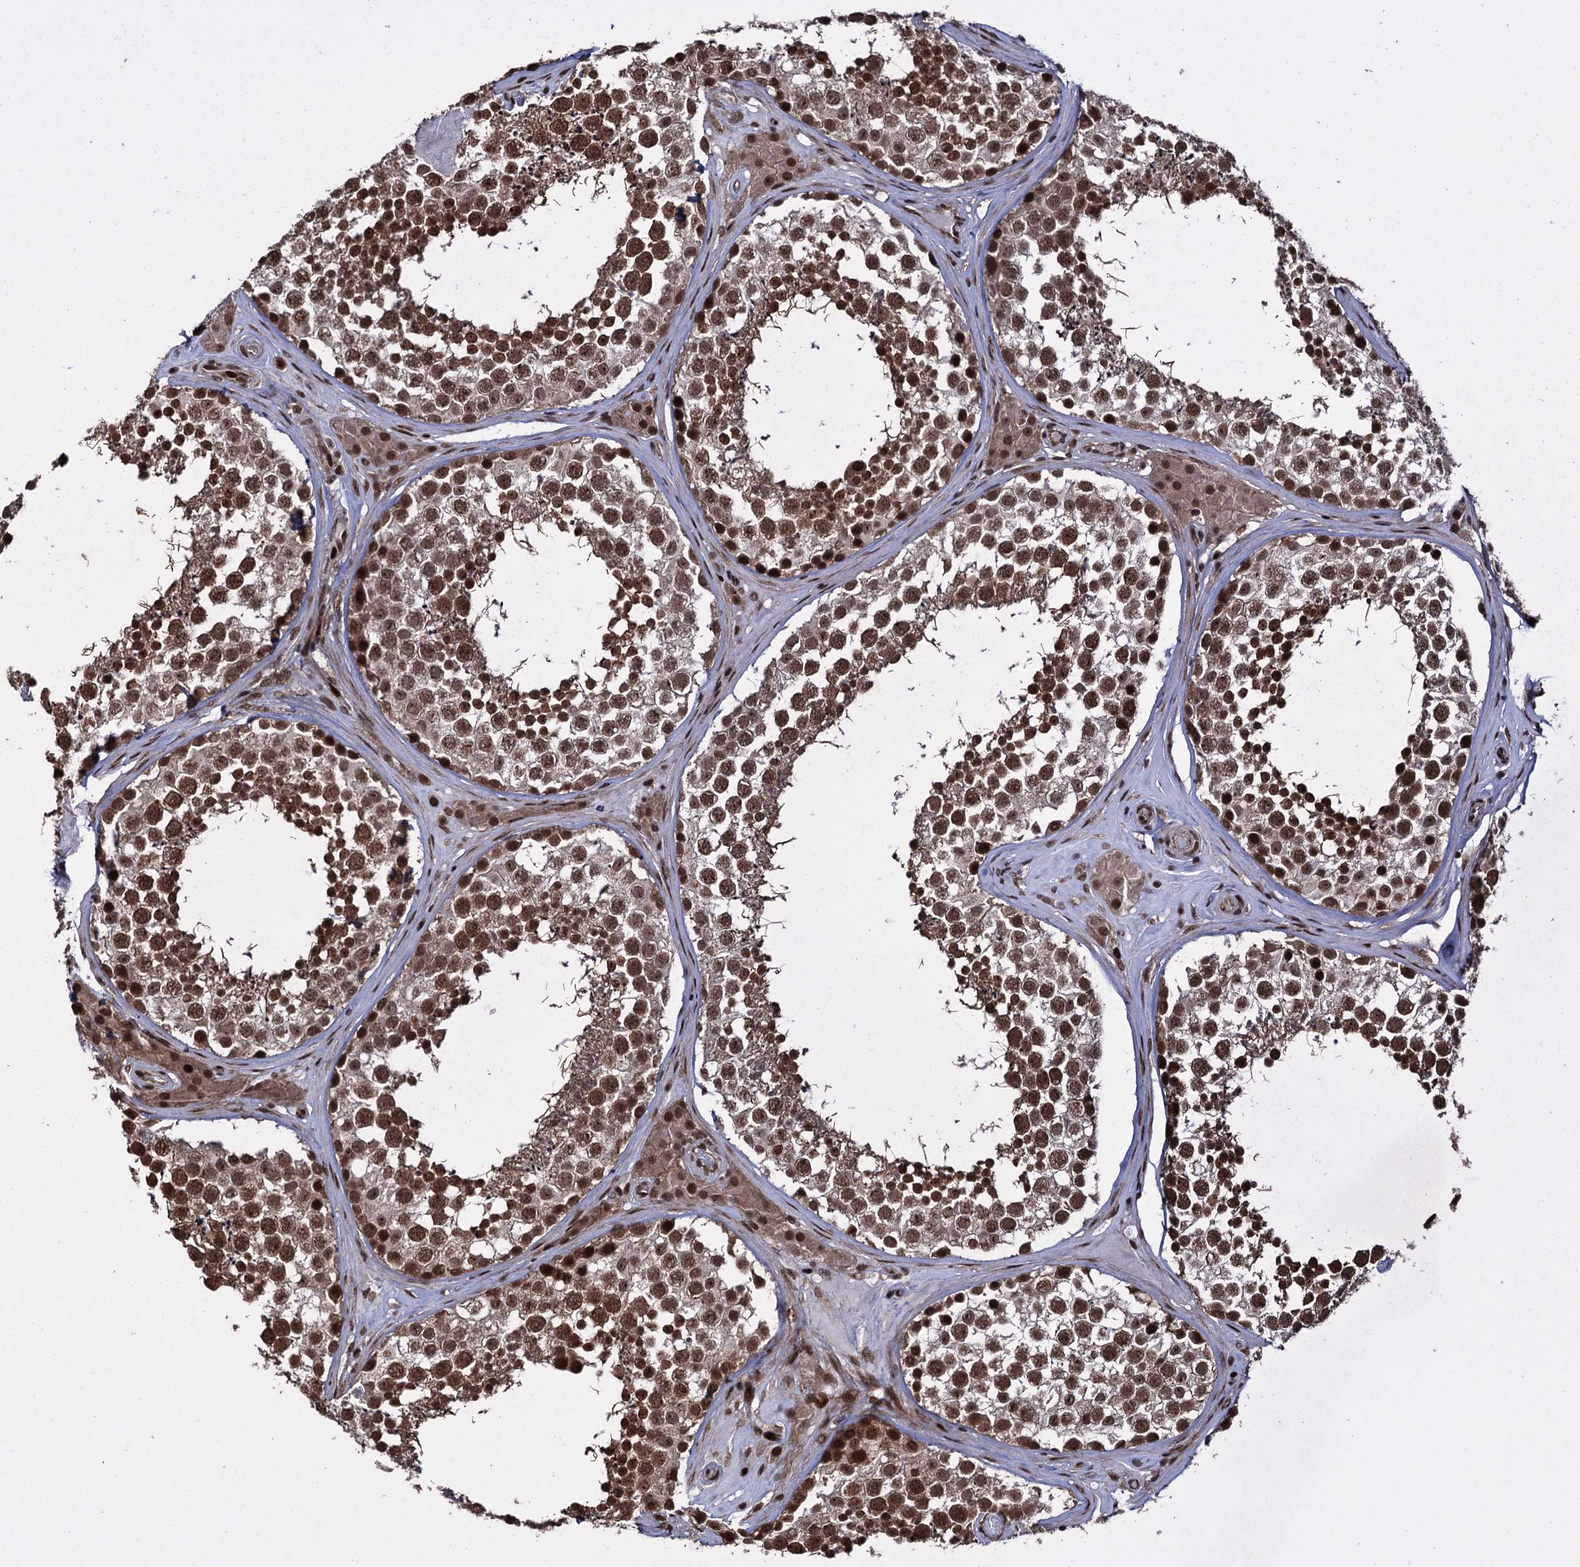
{"staining": {"intensity": "strong", "quantity": ">75%", "location": "cytoplasmic/membranous,nuclear"}, "tissue": "testis", "cell_type": "Cells in seminiferous ducts", "image_type": "normal", "snomed": [{"axis": "morphology", "description": "Normal tissue, NOS"}, {"axis": "topography", "description": "Testis"}], "caption": "Protein expression analysis of normal testis reveals strong cytoplasmic/membranous,nuclear staining in about >75% of cells in seminiferous ducts. (DAB (3,3'-diaminobenzidine) IHC with brightfield microscopy, high magnification).", "gene": "ZNF169", "patient": {"sex": "male", "age": 46}}